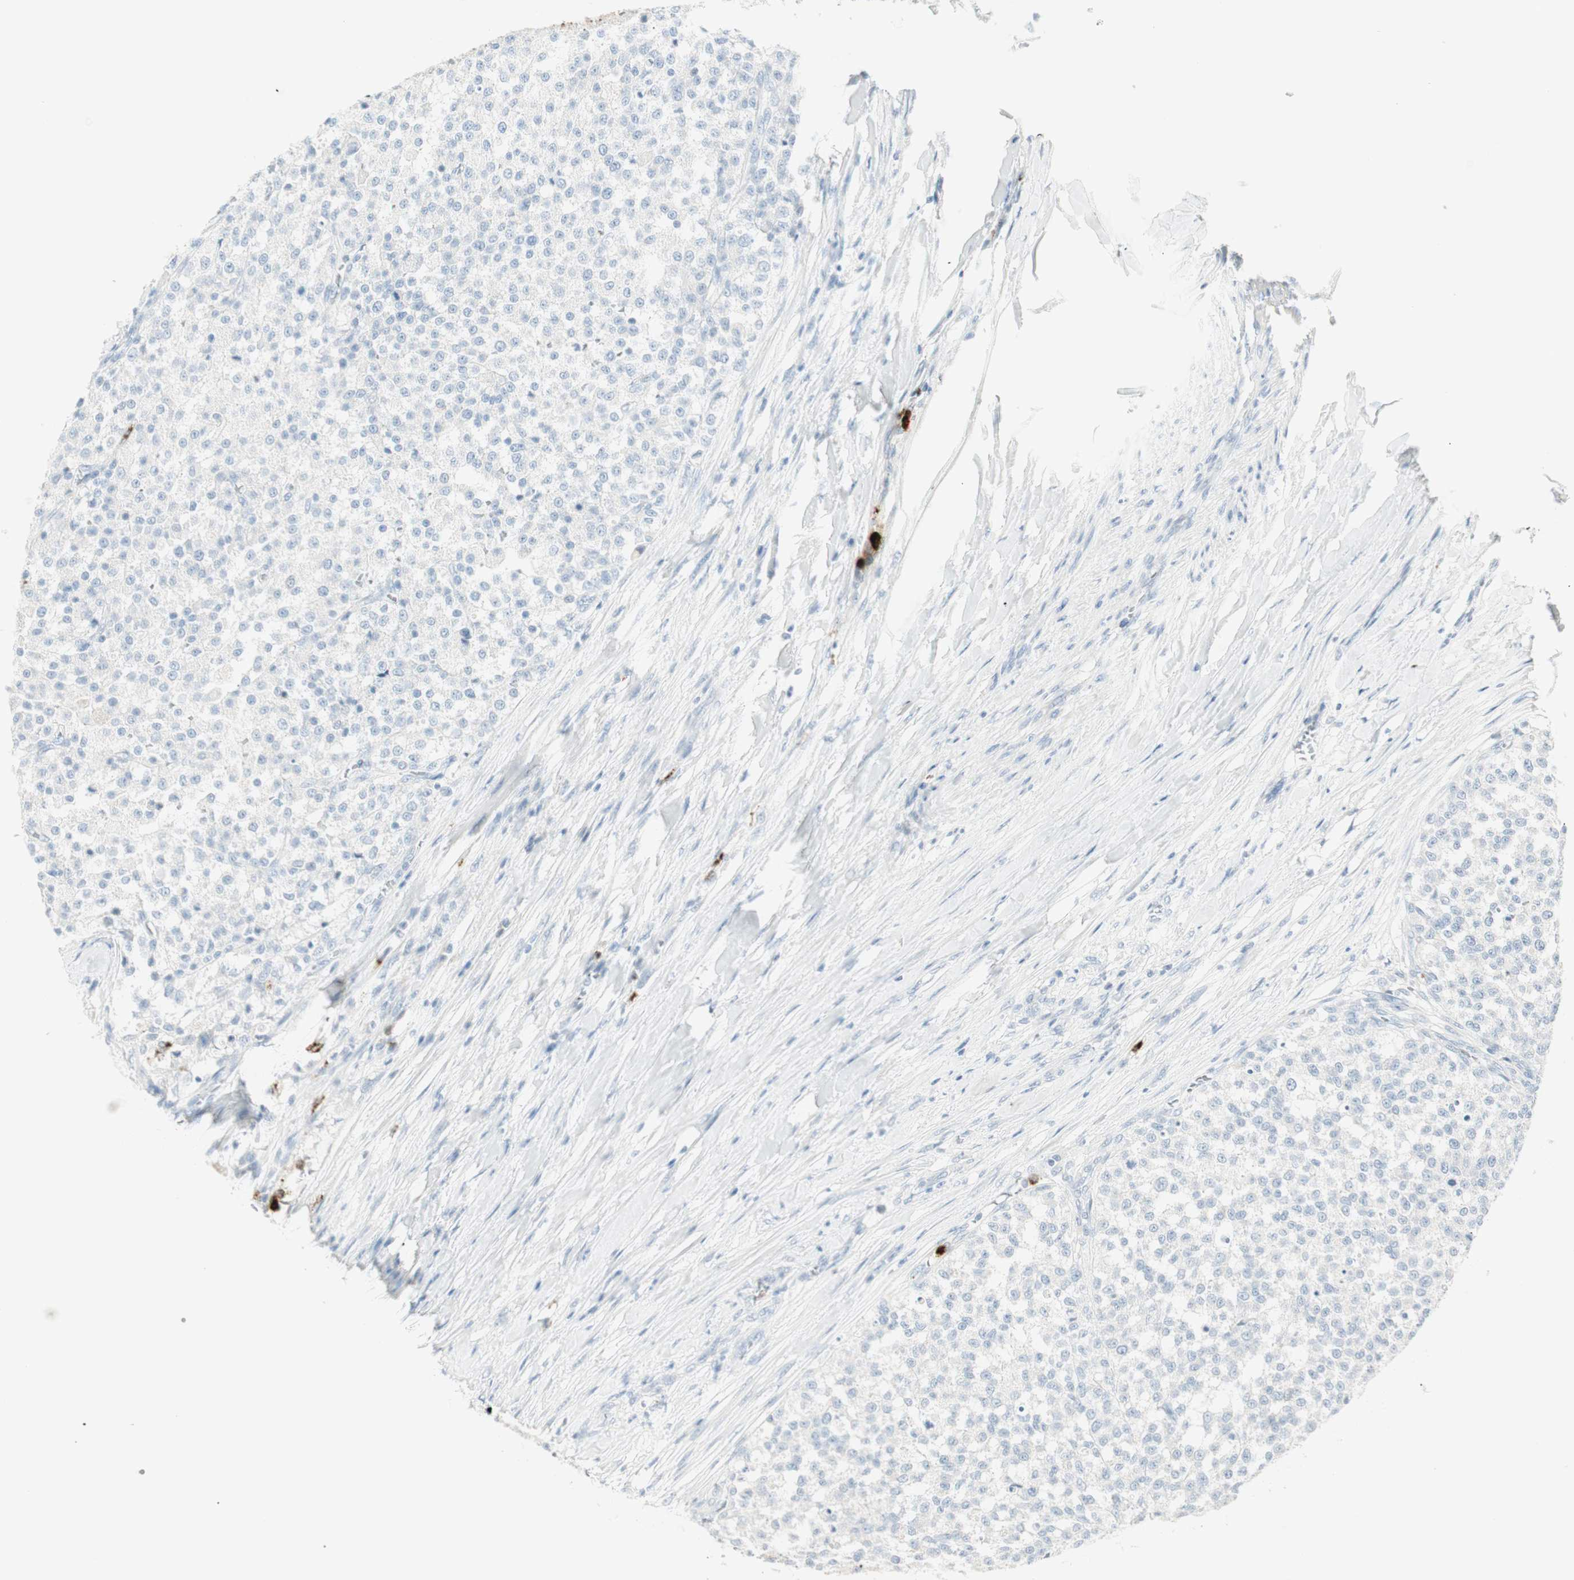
{"staining": {"intensity": "negative", "quantity": "none", "location": "none"}, "tissue": "testis cancer", "cell_type": "Tumor cells", "image_type": "cancer", "snomed": [{"axis": "morphology", "description": "Seminoma, NOS"}, {"axis": "topography", "description": "Testis"}], "caption": "The photomicrograph demonstrates no significant expression in tumor cells of testis cancer (seminoma).", "gene": "PRTN3", "patient": {"sex": "male", "age": 59}}